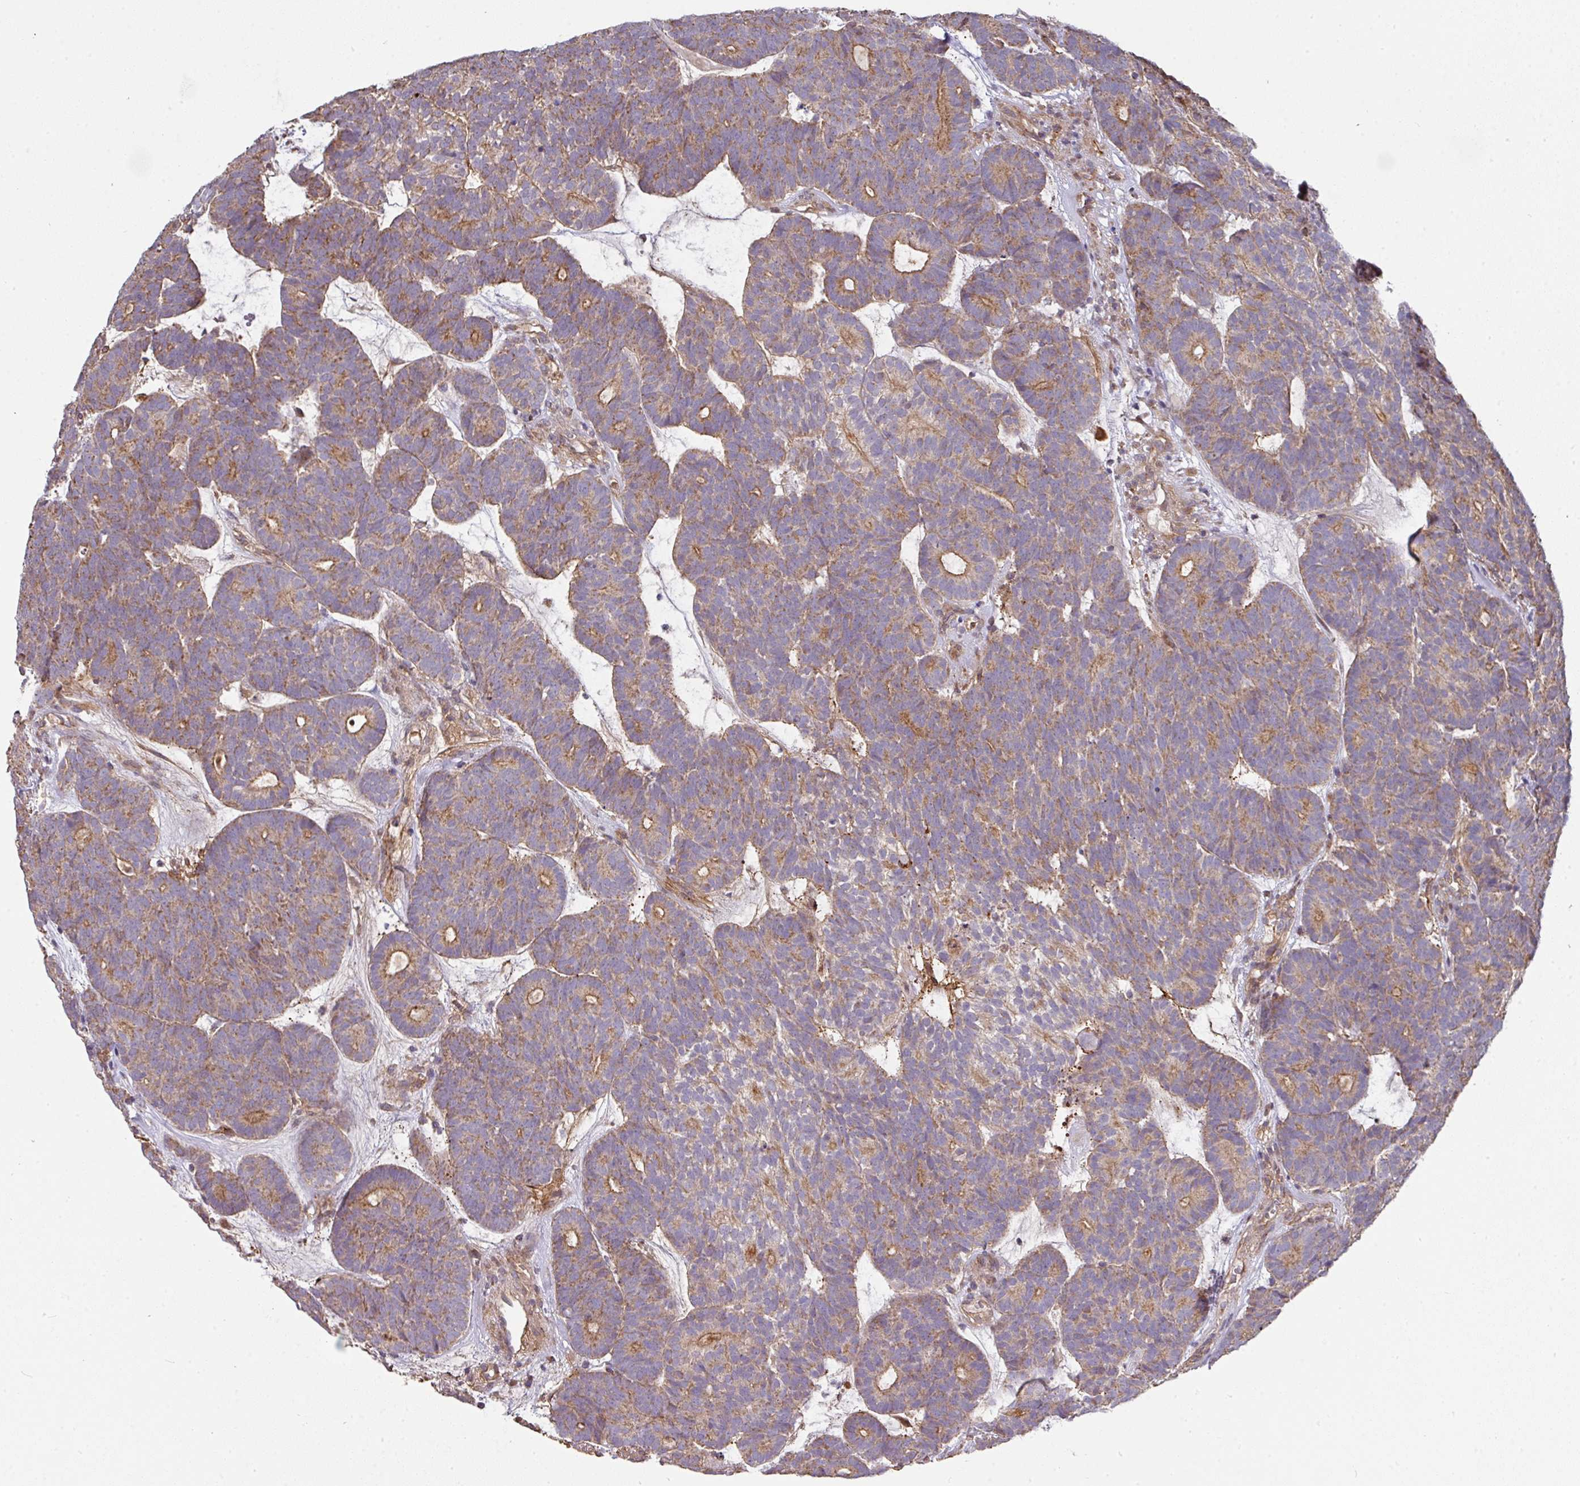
{"staining": {"intensity": "moderate", "quantity": ">75%", "location": "cytoplasmic/membranous"}, "tissue": "head and neck cancer", "cell_type": "Tumor cells", "image_type": "cancer", "snomed": [{"axis": "morphology", "description": "Adenocarcinoma, NOS"}, {"axis": "topography", "description": "Head-Neck"}], "caption": "An immunohistochemistry (IHC) micrograph of neoplastic tissue is shown. Protein staining in brown labels moderate cytoplasmic/membranous positivity in head and neck cancer within tumor cells. (DAB (3,3'-diaminobenzidine) IHC, brown staining for protein, blue staining for nuclei).", "gene": "STK35", "patient": {"sex": "female", "age": 81}}